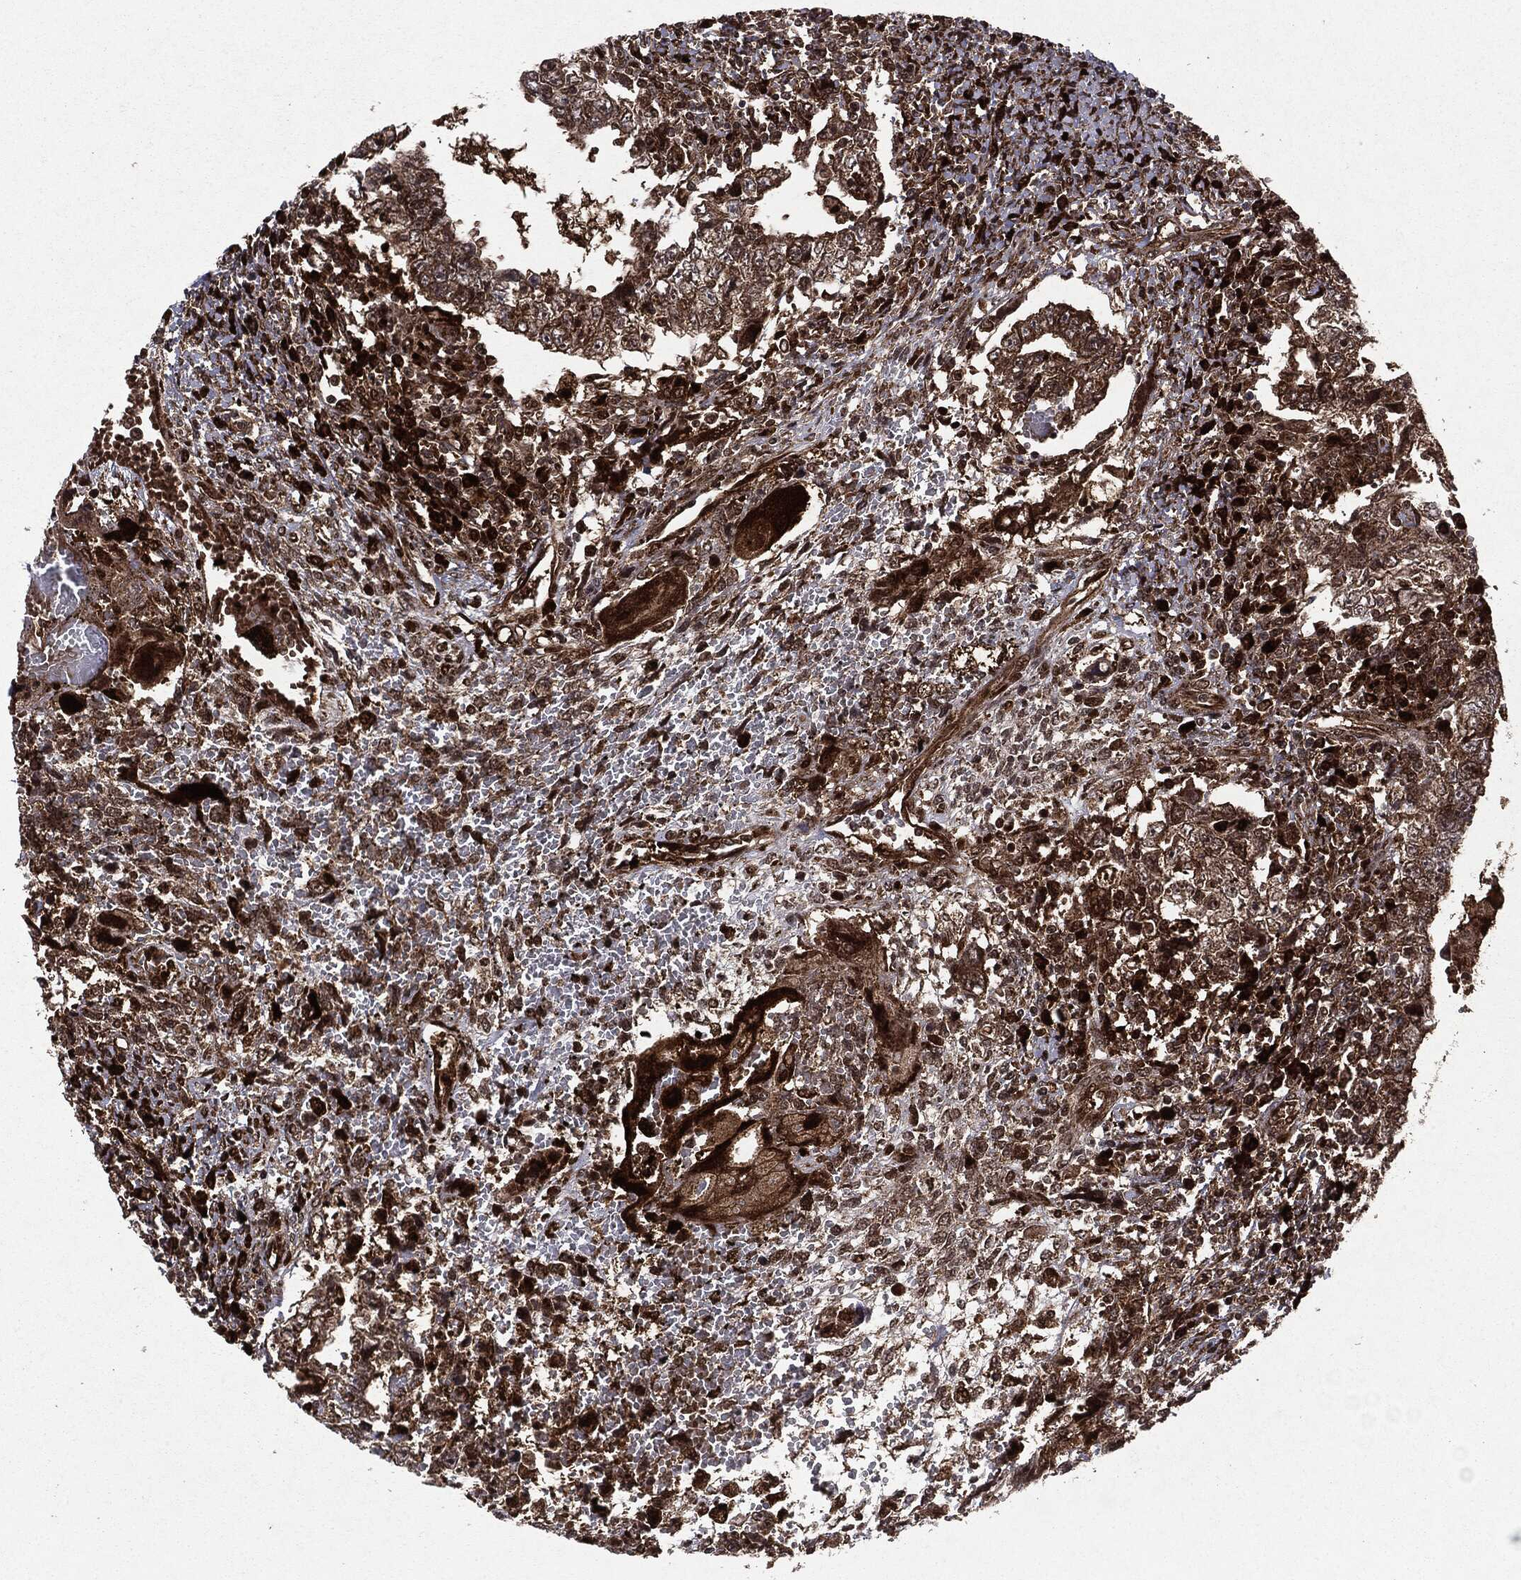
{"staining": {"intensity": "moderate", "quantity": ">75%", "location": "cytoplasmic/membranous"}, "tissue": "testis cancer", "cell_type": "Tumor cells", "image_type": "cancer", "snomed": [{"axis": "morphology", "description": "Carcinoma, Embryonal, NOS"}, {"axis": "topography", "description": "Testis"}], "caption": "Immunohistochemistry (IHC) photomicrograph of neoplastic tissue: testis cancer stained using immunohistochemistry (IHC) reveals medium levels of moderate protein expression localized specifically in the cytoplasmic/membranous of tumor cells, appearing as a cytoplasmic/membranous brown color.", "gene": "OTUB1", "patient": {"sex": "male", "age": 26}}